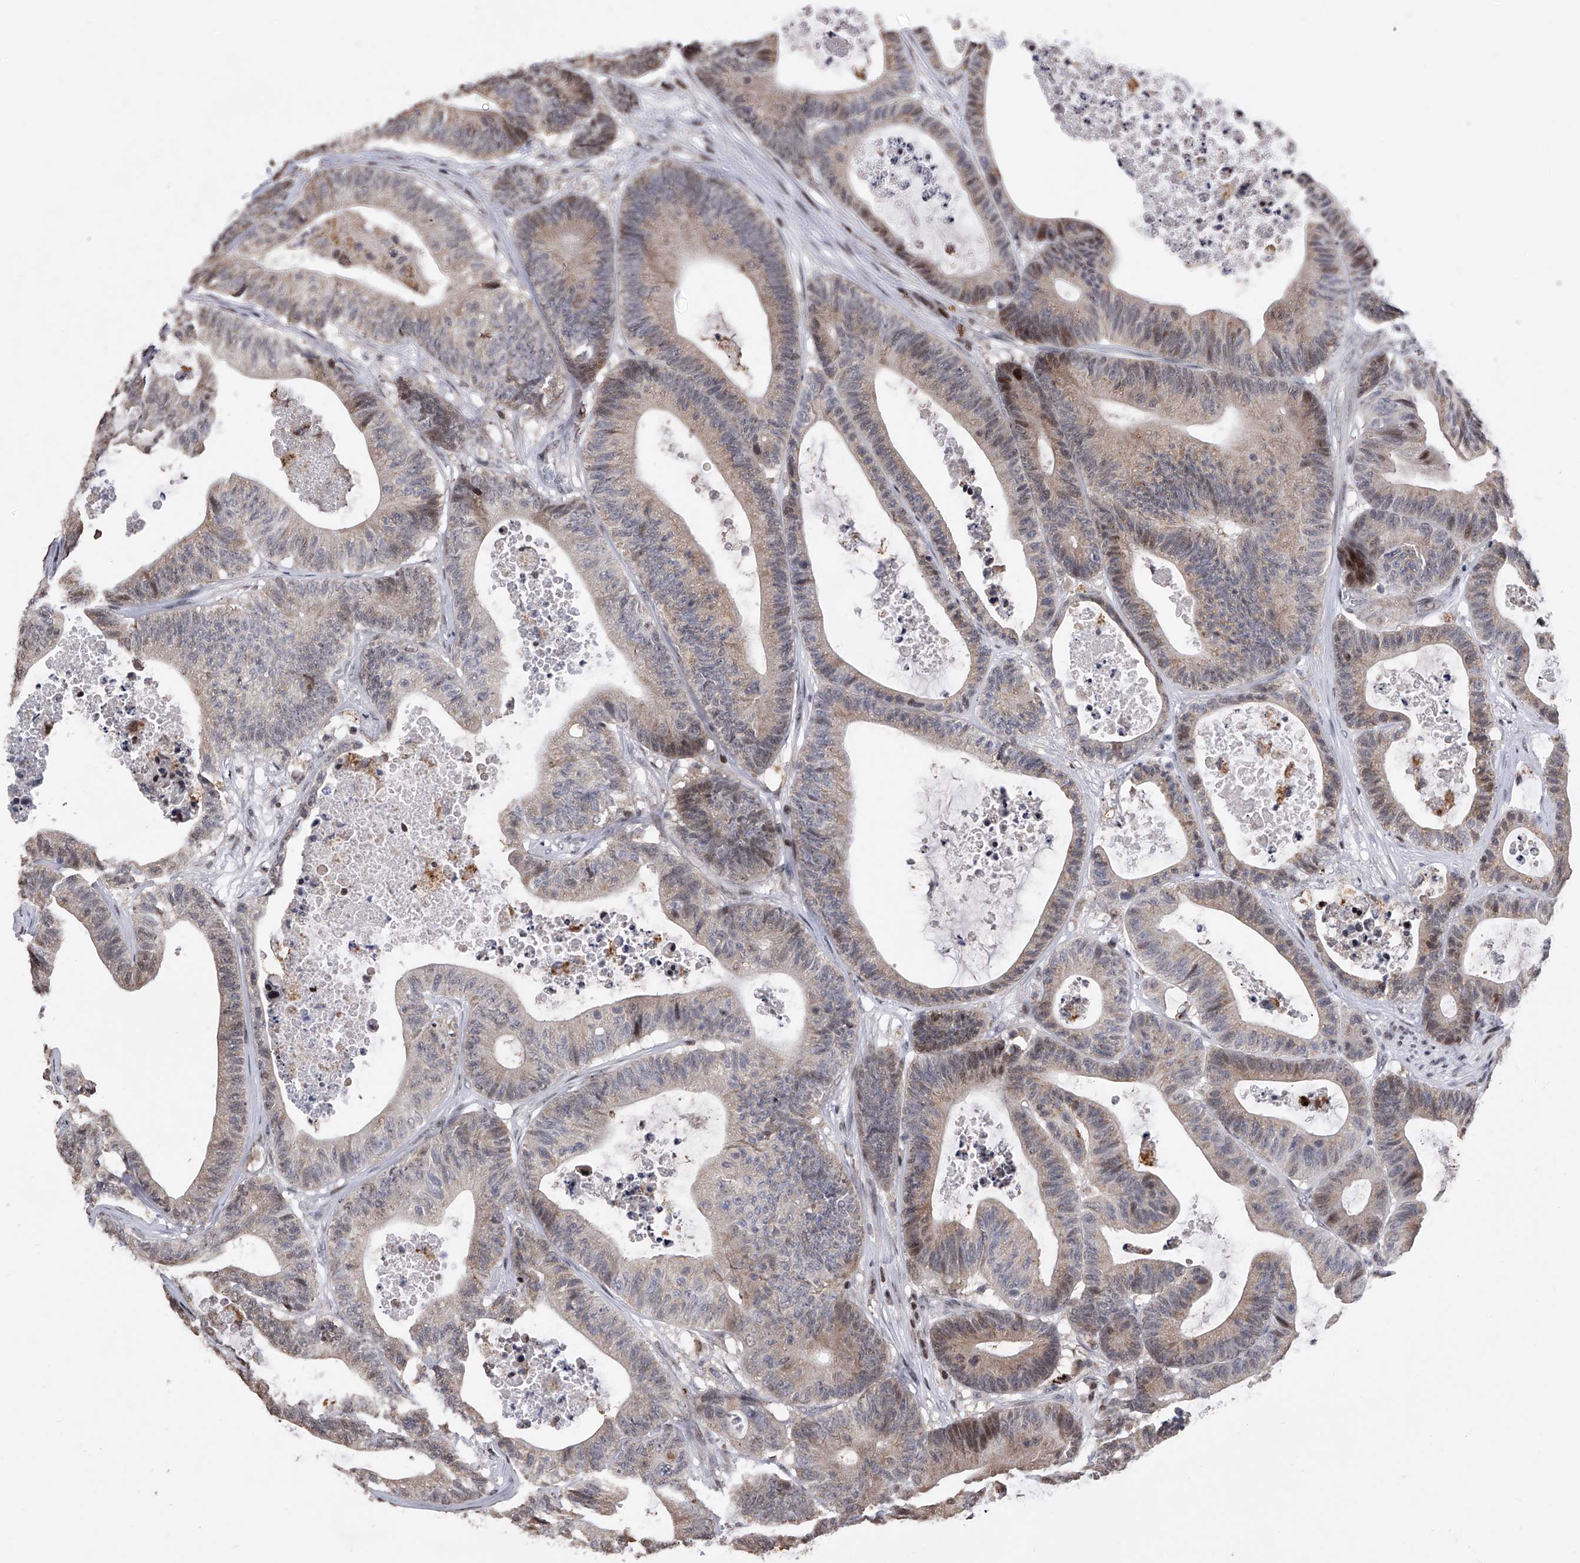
{"staining": {"intensity": "weak", "quantity": "<25%", "location": "cytoplasmic/membranous,nuclear"}, "tissue": "colorectal cancer", "cell_type": "Tumor cells", "image_type": "cancer", "snomed": [{"axis": "morphology", "description": "Adenocarcinoma, NOS"}, {"axis": "topography", "description": "Colon"}], "caption": "Tumor cells show no significant staining in adenocarcinoma (colorectal).", "gene": "RWDD2A", "patient": {"sex": "female", "age": 84}}